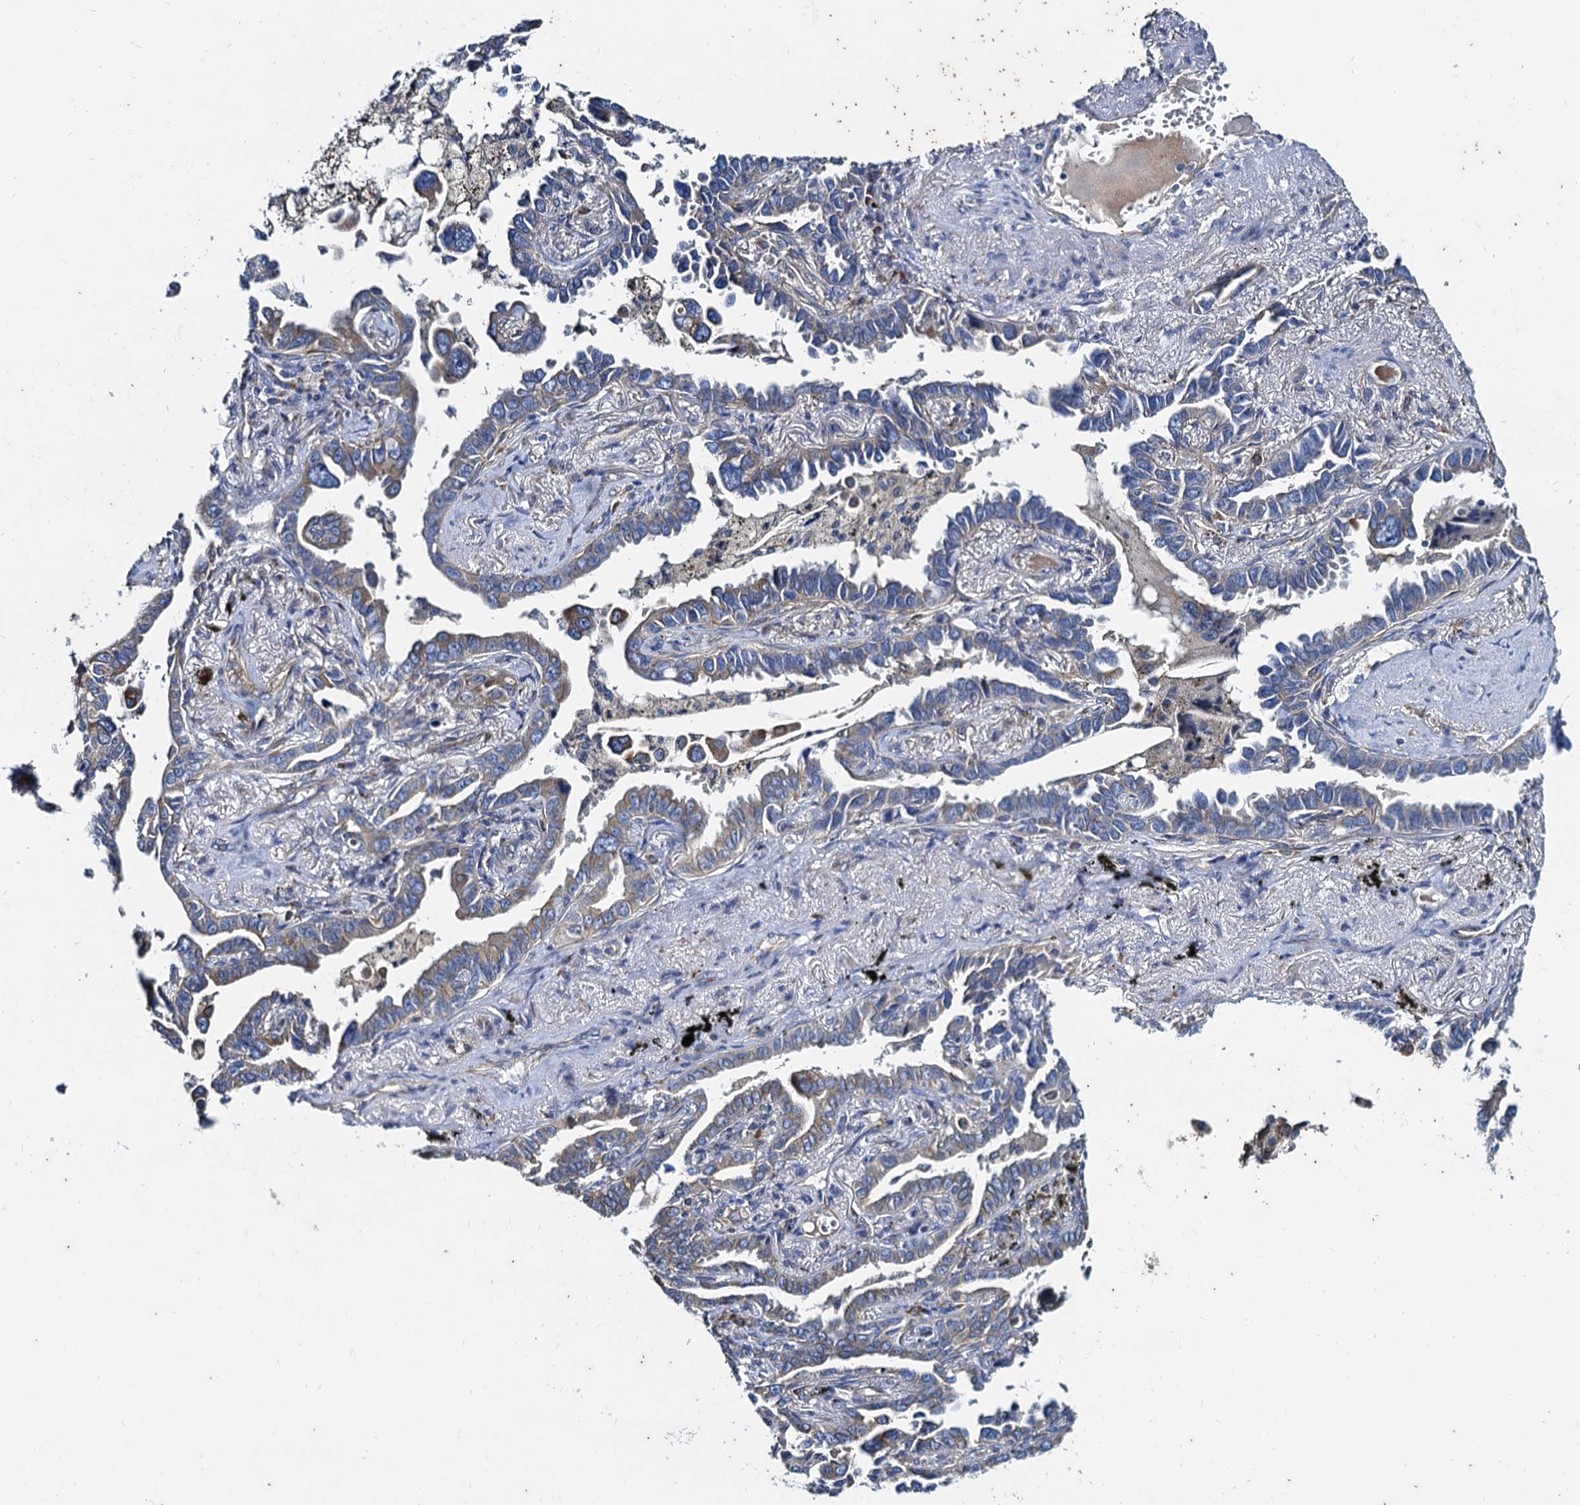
{"staining": {"intensity": "weak", "quantity": "<25%", "location": "cytoplasmic/membranous"}, "tissue": "lung cancer", "cell_type": "Tumor cells", "image_type": "cancer", "snomed": [{"axis": "morphology", "description": "Adenocarcinoma, NOS"}, {"axis": "topography", "description": "Lung"}], "caption": "This micrograph is of lung adenocarcinoma stained with immunohistochemistry (IHC) to label a protein in brown with the nuclei are counter-stained blue. There is no expression in tumor cells.", "gene": "NGRN", "patient": {"sex": "male", "age": 67}}